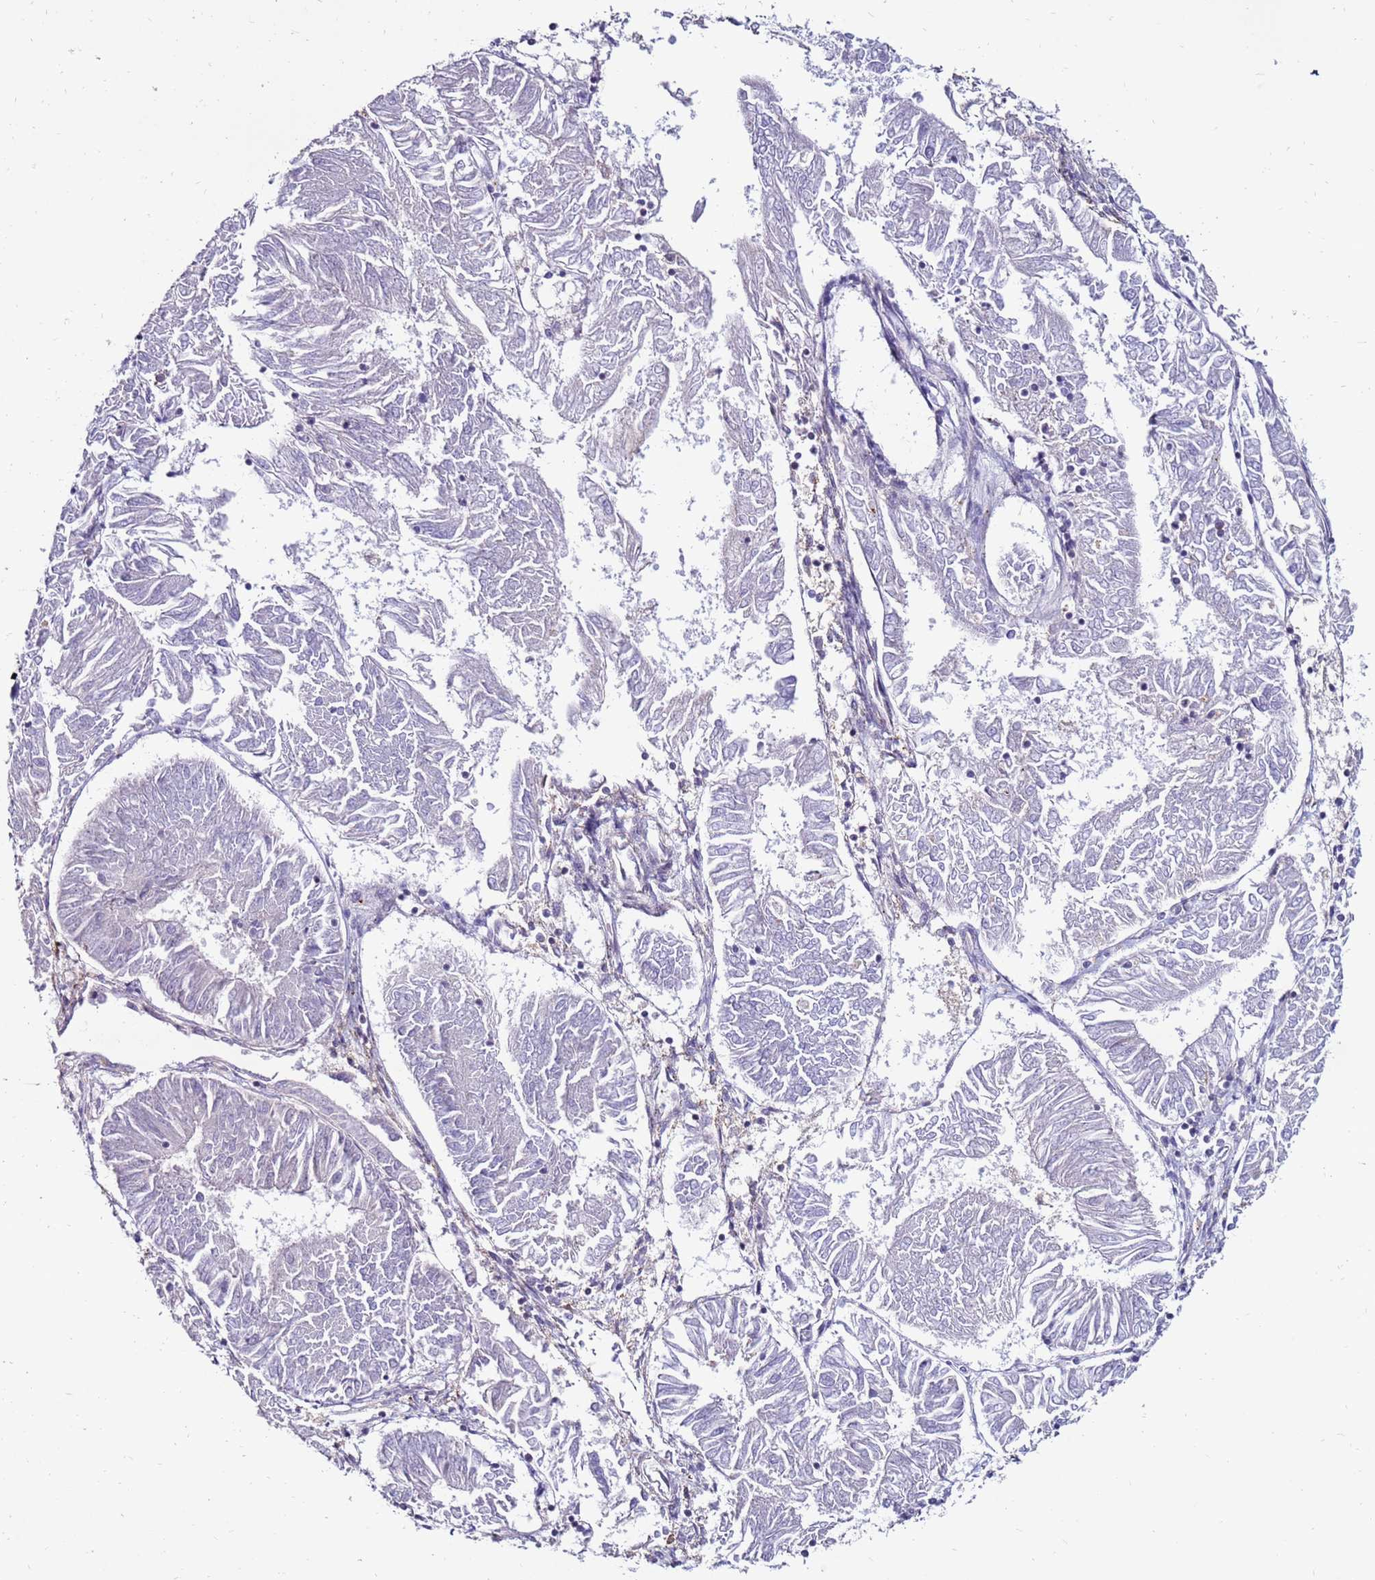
{"staining": {"intensity": "negative", "quantity": "none", "location": "none"}, "tissue": "endometrial cancer", "cell_type": "Tumor cells", "image_type": "cancer", "snomed": [{"axis": "morphology", "description": "Adenocarcinoma, NOS"}, {"axis": "topography", "description": "Endometrium"}], "caption": "High magnification brightfield microscopy of adenocarcinoma (endometrial) stained with DAB (3,3'-diaminobenzidine) (brown) and counterstained with hematoxylin (blue): tumor cells show no significant positivity.", "gene": "CLEC4M", "patient": {"sex": "female", "age": 58}}